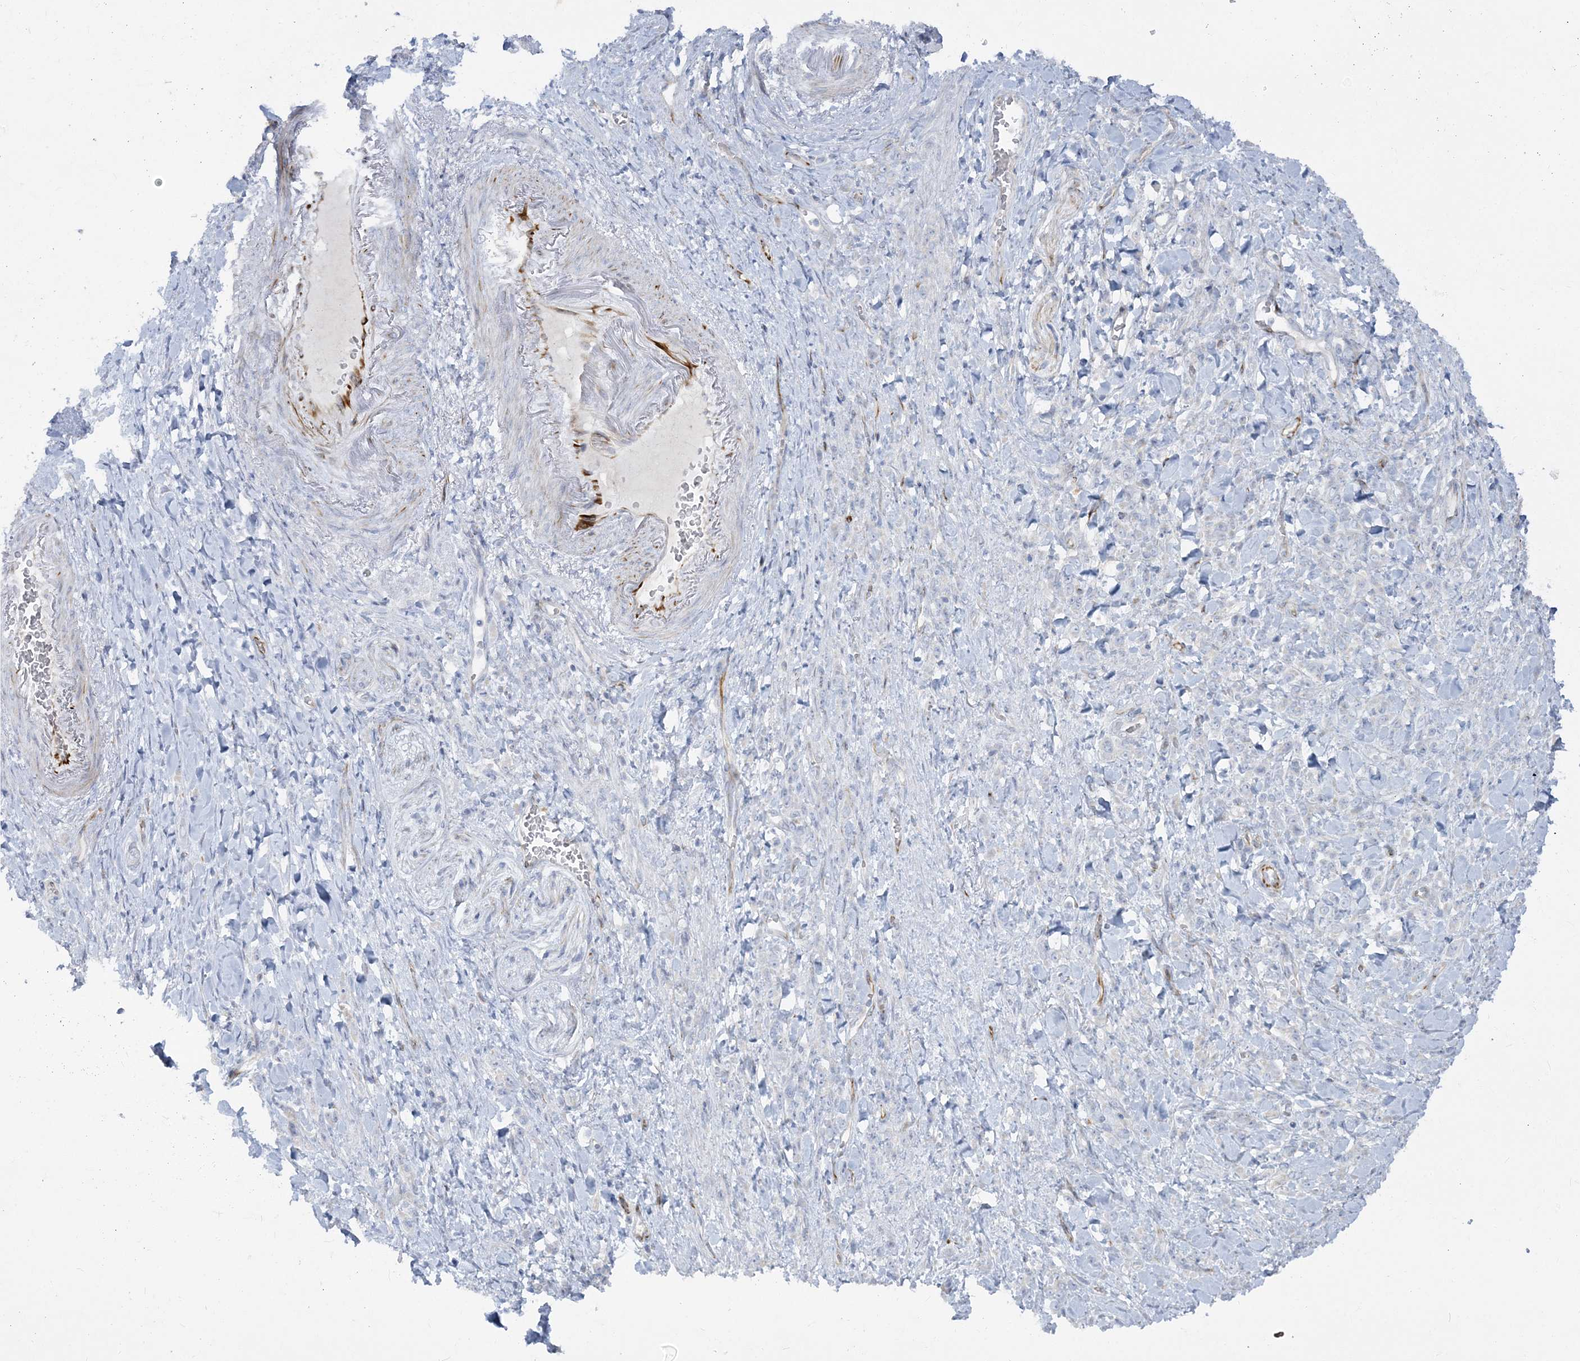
{"staining": {"intensity": "negative", "quantity": "none", "location": "none"}, "tissue": "stomach cancer", "cell_type": "Tumor cells", "image_type": "cancer", "snomed": [{"axis": "morphology", "description": "Normal tissue, NOS"}, {"axis": "morphology", "description": "Adenocarcinoma, NOS"}, {"axis": "topography", "description": "Stomach"}], "caption": "Photomicrograph shows no significant protein expression in tumor cells of stomach adenocarcinoma.", "gene": "GPAT2", "patient": {"sex": "male", "age": 82}}